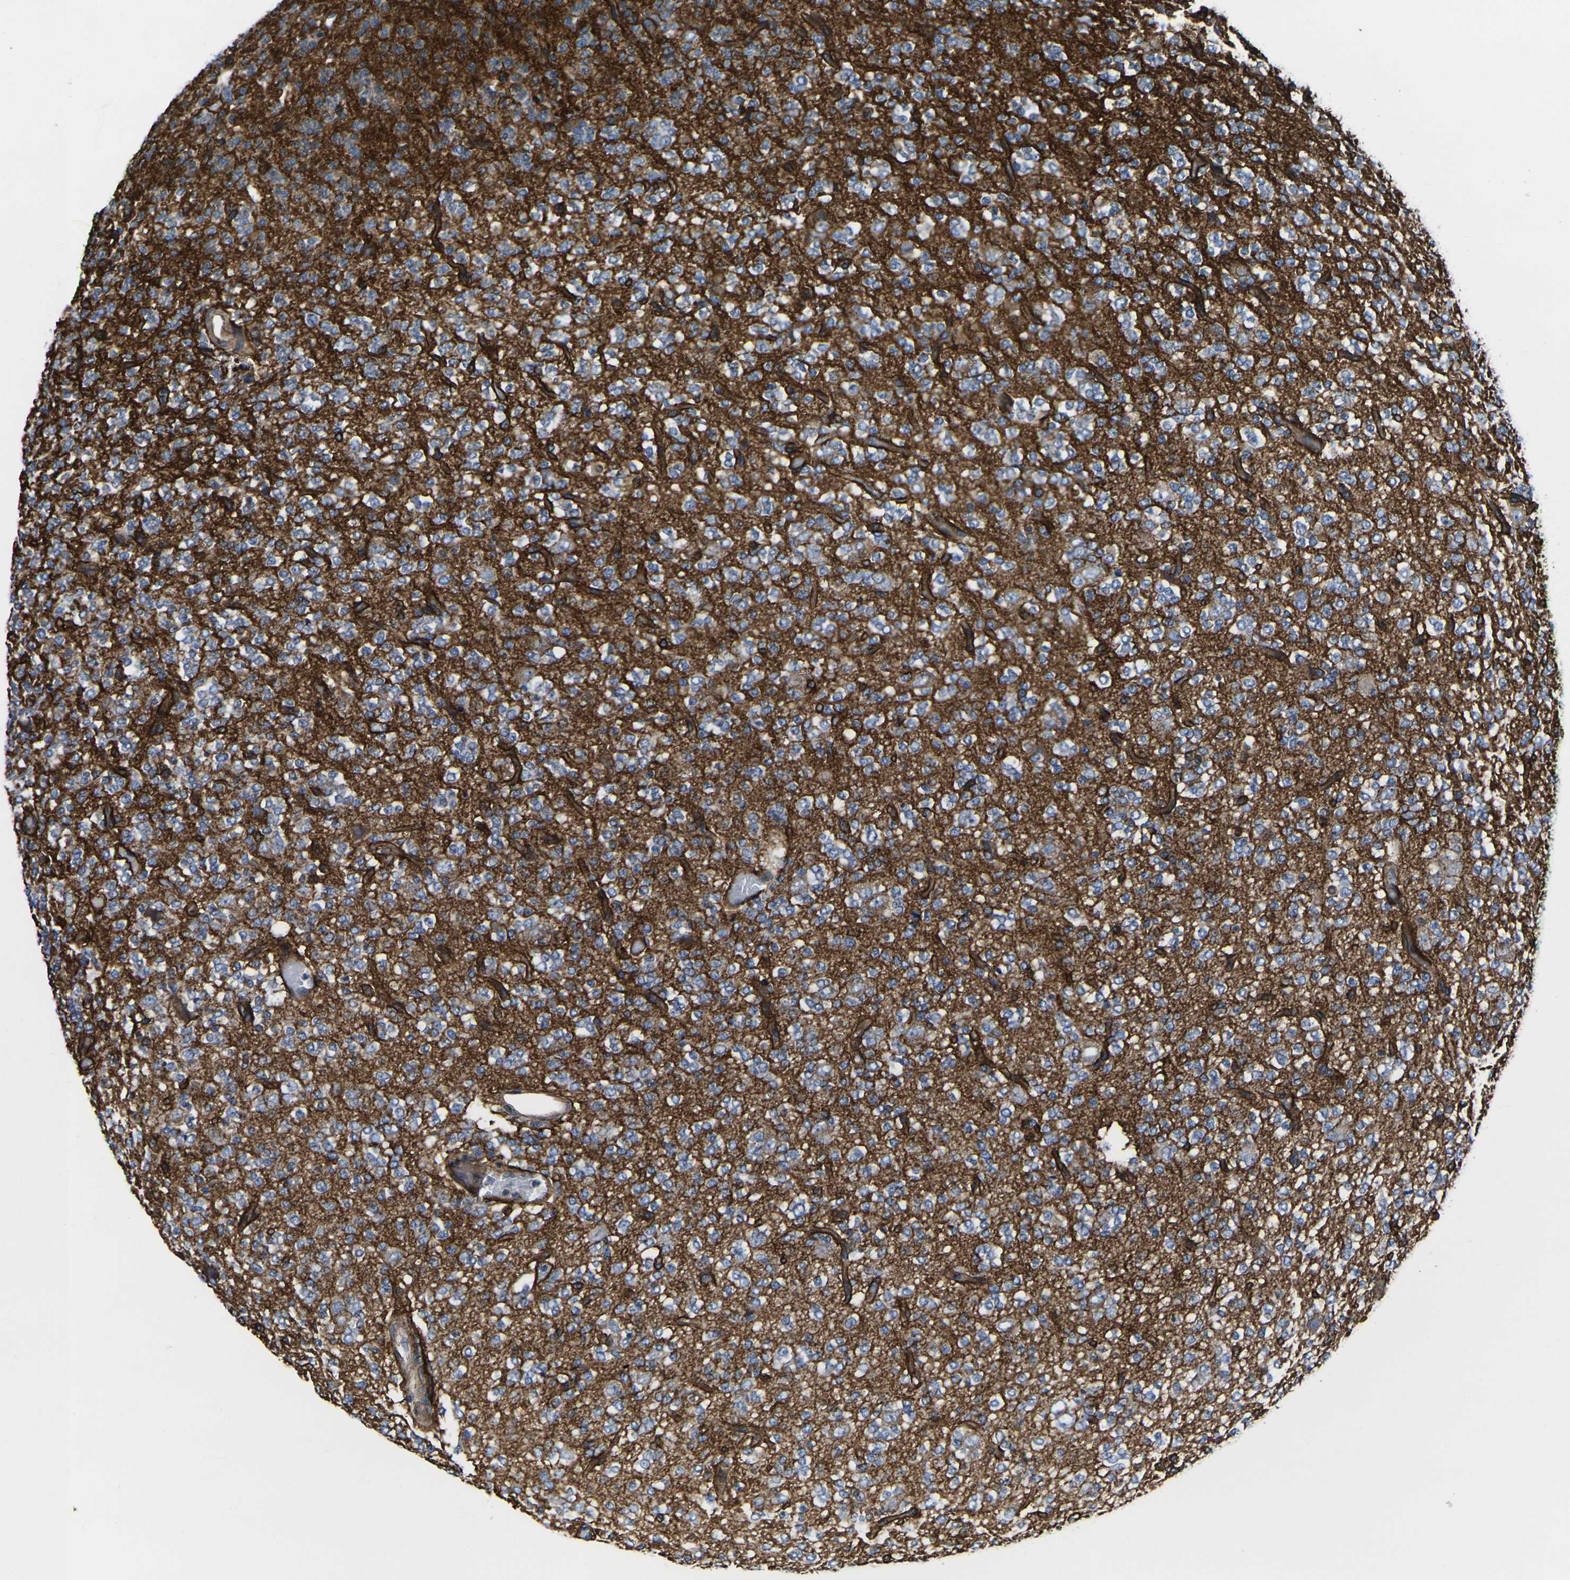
{"staining": {"intensity": "moderate", "quantity": "<25%", "location": "cytoplasmic/membranous"}, "tissue": "glioma", "cell_type": "Tumor cells", "image_type": "cancer", "snomed": [{"axis": "morphology", "description": "Glioma, malignant, Low grade"}, {"axis": "topography", "description": "Brain"}], "caption": "Glioma stained with DAB (3,3'-diaminobenzidine) immunohistochemistry exhibits low levels of moderate cytoplasmic/membranous positivity in about <25% of tumor cells. (IHC, brightfield microscopy, high magnification).", "gene": "NUMB", "patient": {"sex": "male", "age": 38}}